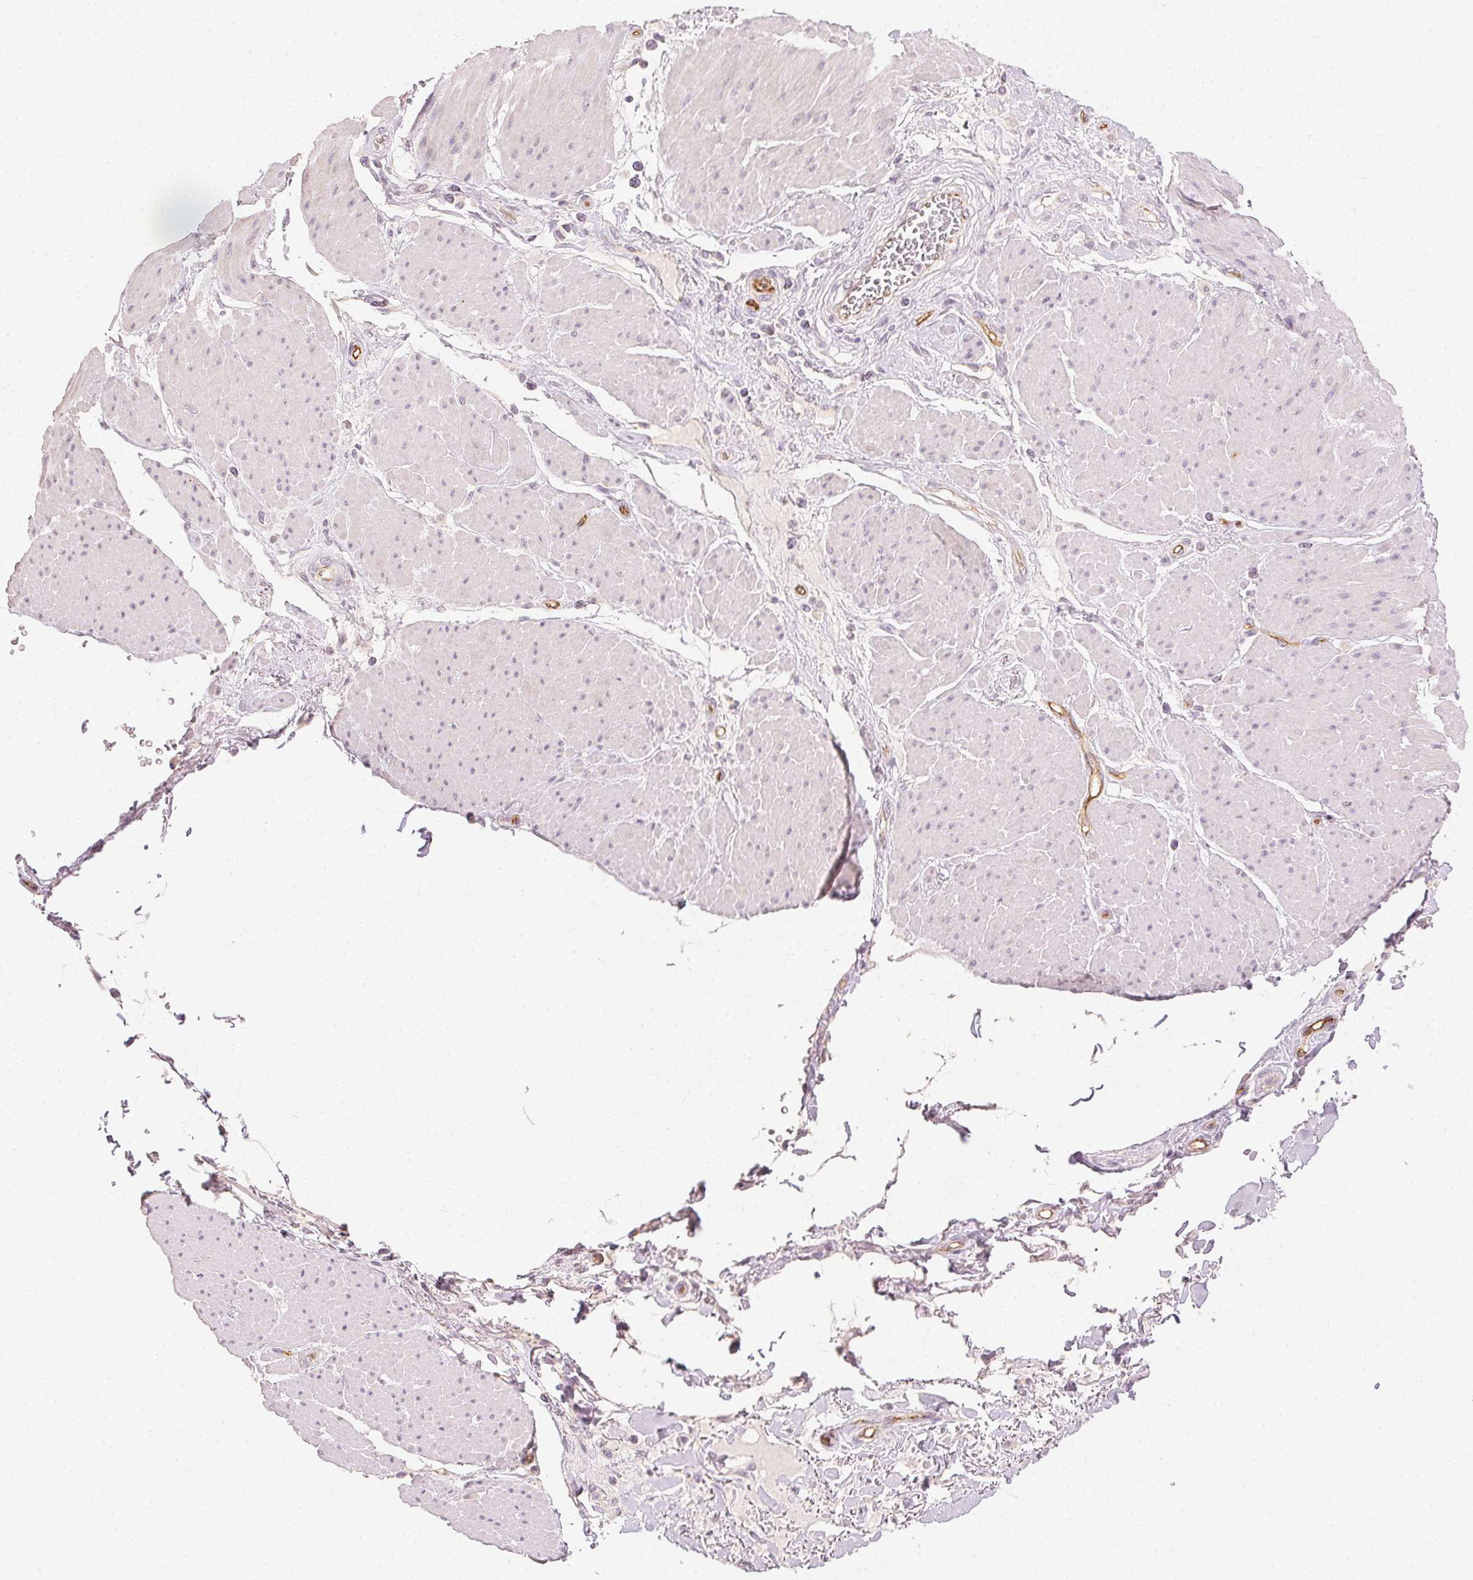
{"staining": {"intensity": "weak", "quantity": "<25%", "location": "cytoplasmic/membranous"}, "tissue": "adipose tissue", "cell_type": "Adipocytes", "image_type": "normal", "snomed": [{"axis": "morphology", "description": "Normal tissue, NOS"}, {"axis": "topography", "description": "Vagina"}, {"axis": "topography", "description": "Peripheral nerve tissue"}], "caption": "IHC of unremarkable adipose tissue reveals no staining in adipocytes.", "gene": "PODXL", "patient": {"sex": "female", "age": 71}}